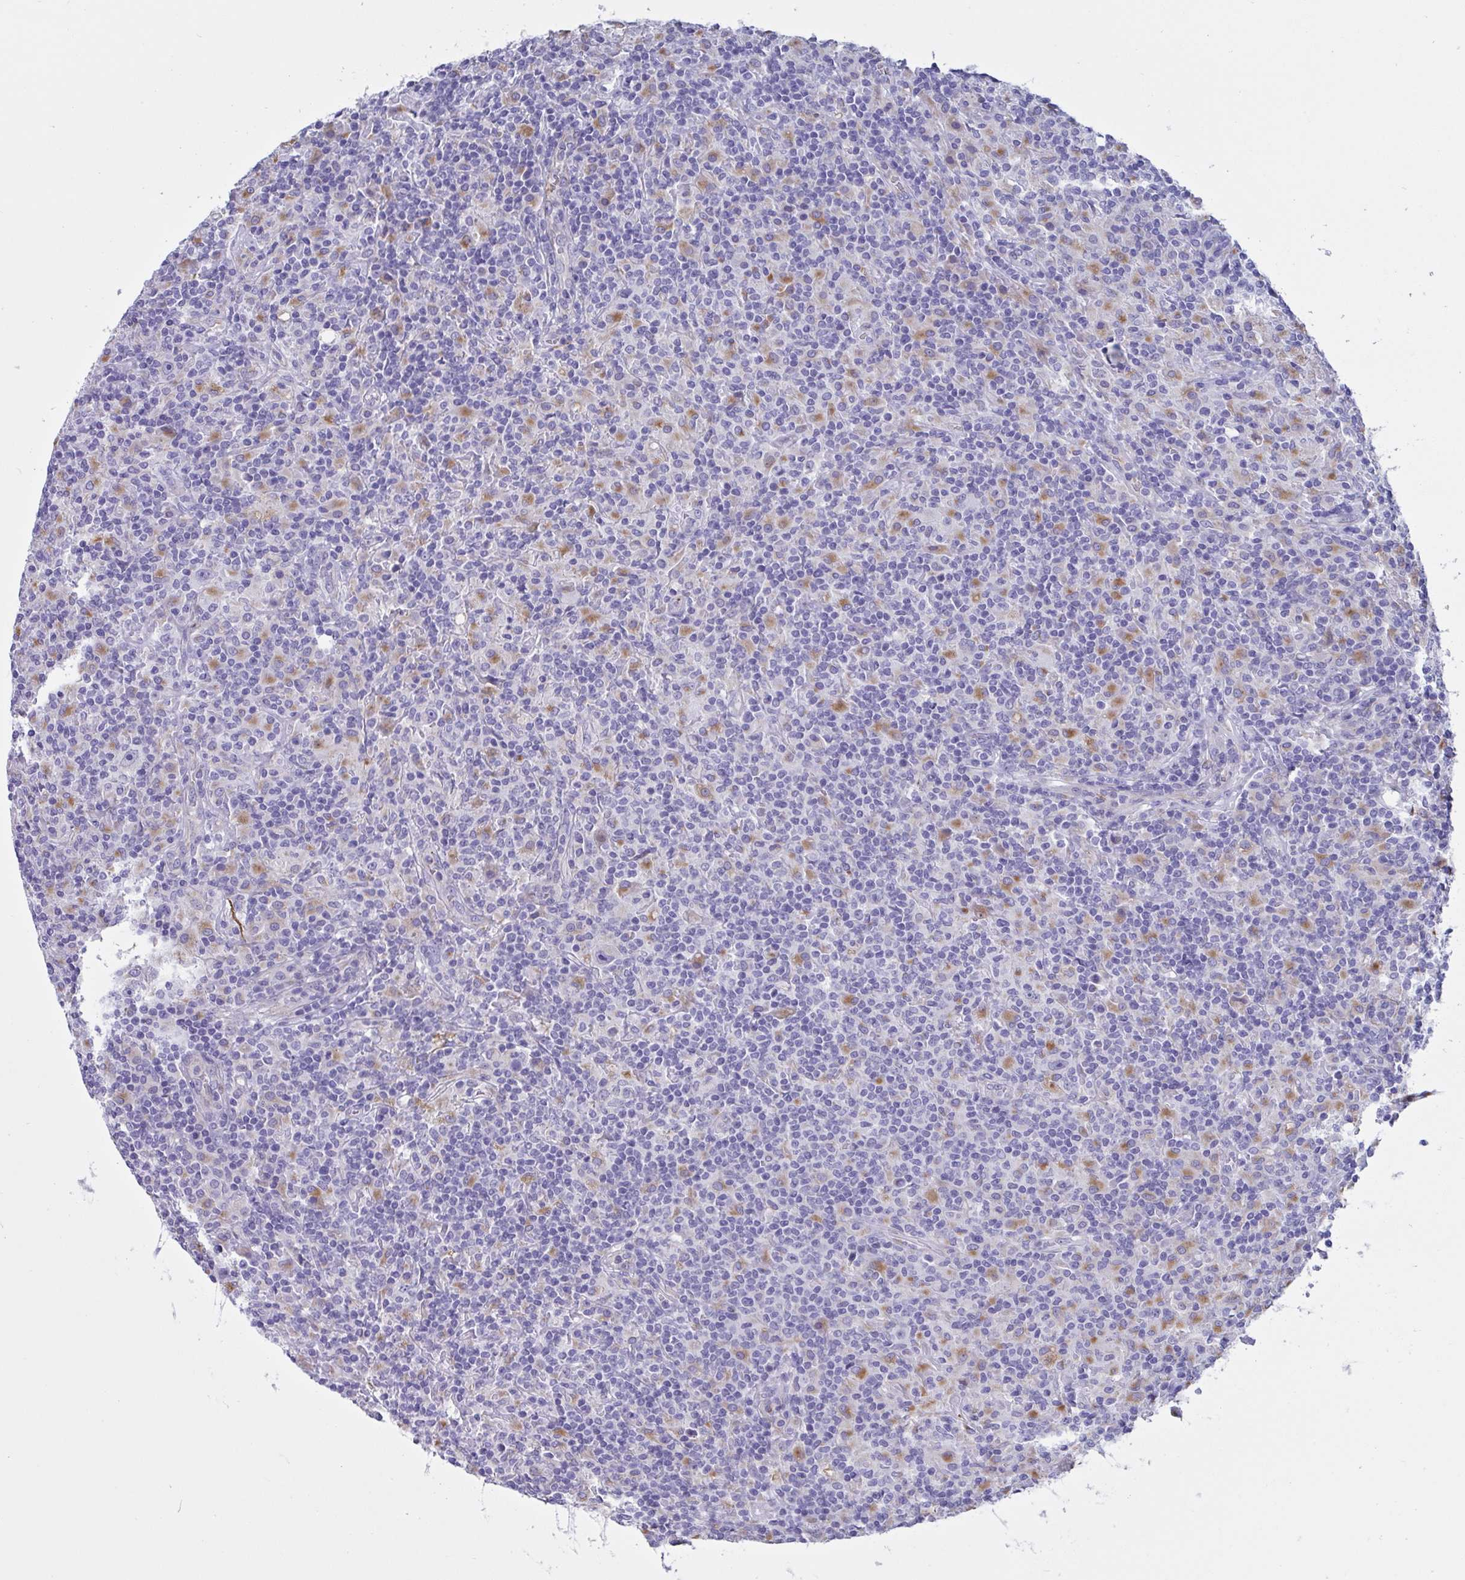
{"staining": {"intensity": "negative", "quantity": "none", "location": "none"}, "tissue": "lymphoma", "cell_type": "Tumor cells", "image_type": "cancer", "snomed": [{"axis": "morphology", "description": "Hodgkin's disease, NOS"}, {"axis": "topography", "description": "Lymph node"}], "caption": "A photomicrograph of human lymphoma is negative for staining in tumor cells. The staining was performed using DAB to visualize the protein expression in brown, while the nuclei were stained in blue with hematoxylin (Magnification: 20x).", "gene": "RPL22L1", "patient": {"sex": "male", "age": 70}}